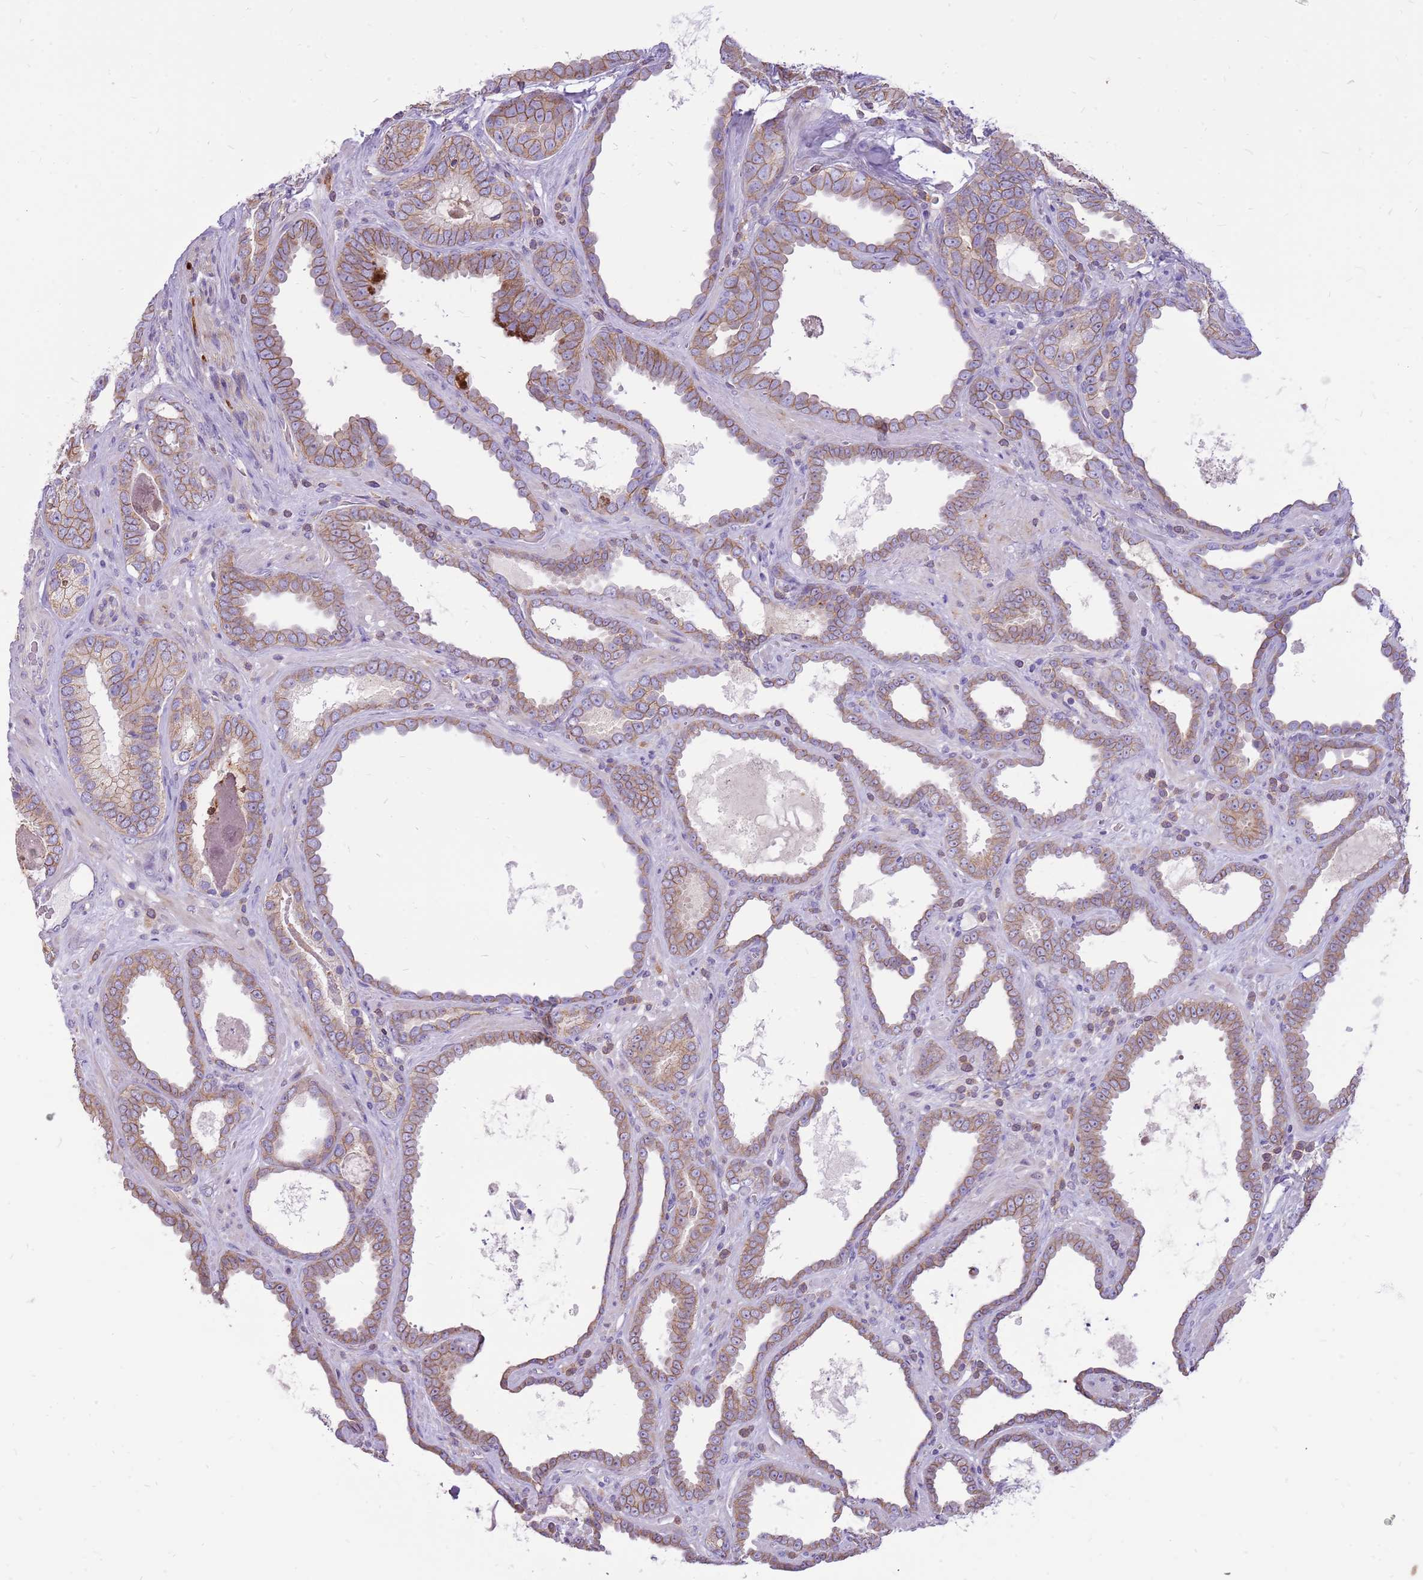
{"staining": {"intensity": "weak", "quantity": ">75%", "location": "cytoplasmic/membranous"}, "tissue": "prostate cancer", "cell_type": "Tumor cells", "image_type": "cancer", "snomed": [{"axis": "morphology", "description": "Adenocarcinoma, High grade"}, {"axis": "topography", "description": "Prostate"}], "caption": "The histopathology image displays staining of prostate high-grade adenocarcinoma, revealing weak cytoplasmic/membranous protein staining (brown color) within tumor cells.", "gene": "WDR90", "patient": {"sex": "male", "age": 72}}